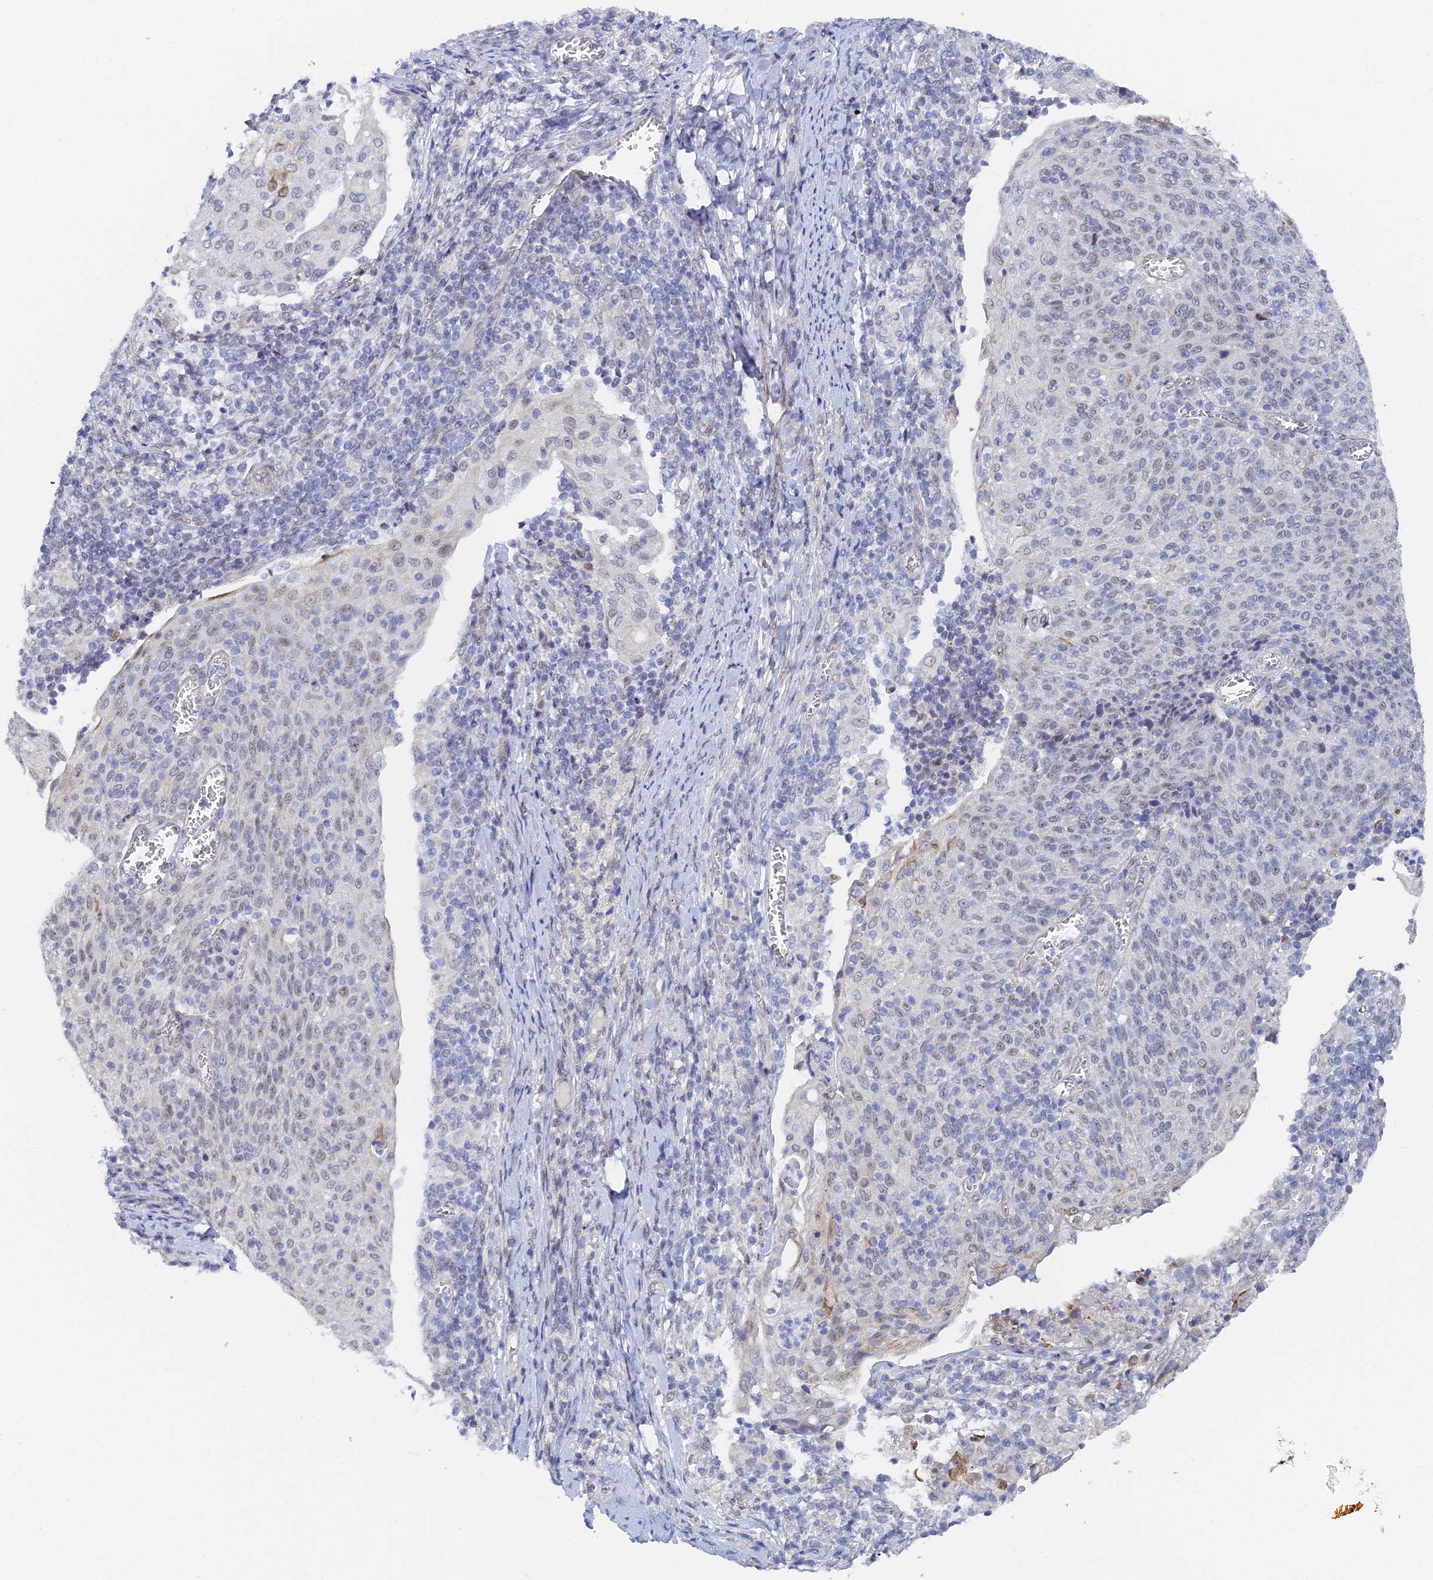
{"staining": {"intensity": "strong", "quantity": "<25%", "location": "cytoplasmic/membranous"}, "tissue": "cervical cancer", "cell_type": "Tumor cells", "image_type": "cancer", "snomed": [{"axis": "morphology", "description": "Squamous cell carcinoma, NOS"}, {"axis": "topography", "description": "Cervix"}], "caption": "Cervical cancer tissue demonstrates strong cytoplasmic/membranous positivity in approximately <25% of tumor cells", "gene": "GMNC", "patient": {"sex": "female", "age": 52}}